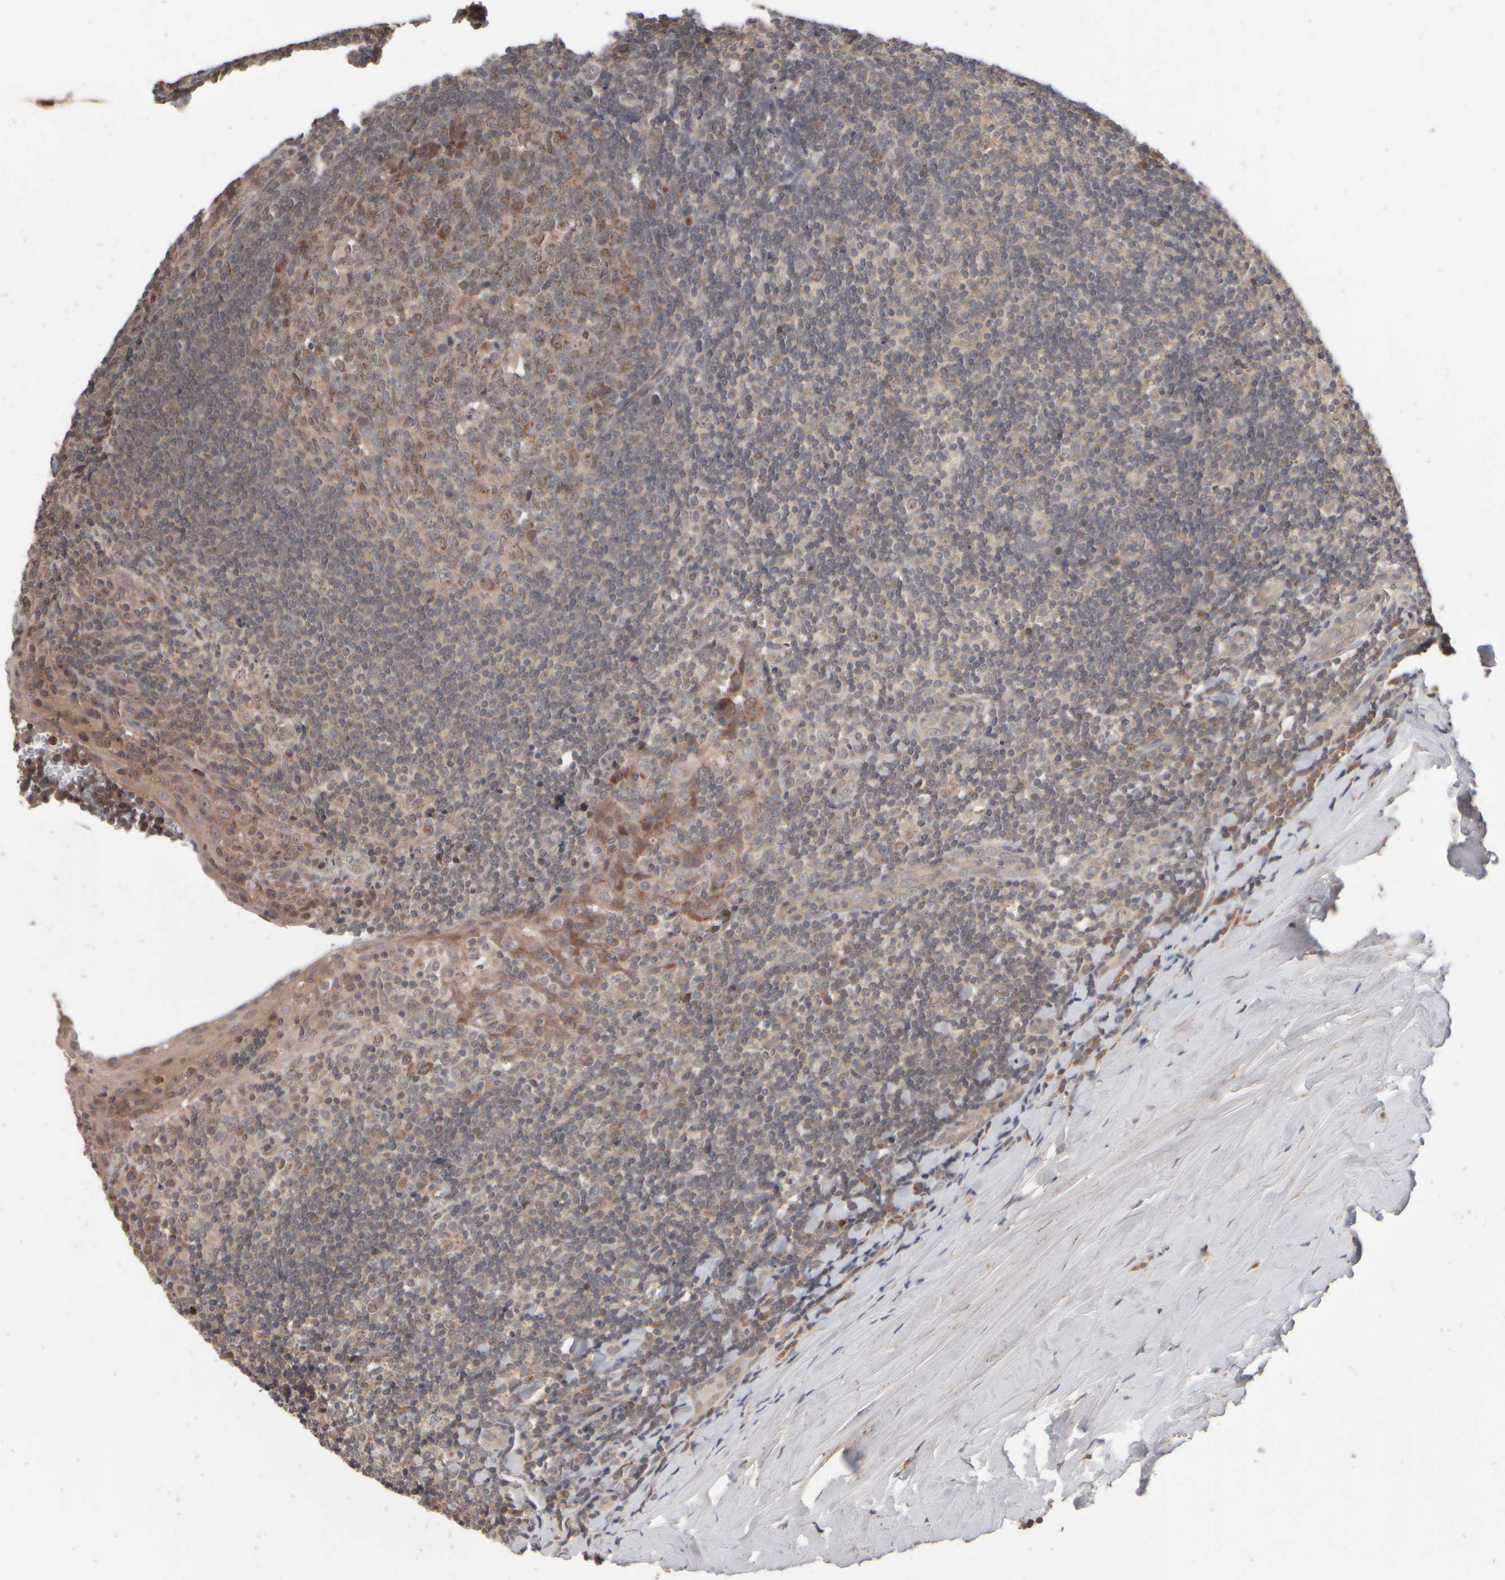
{"staining": {"intensity": "moderate", "quantity": ">75%", "location": "cytoplasmic/membranous,nuclear"}, "tissue": "tonsil", "cell_type": "Germinal center cells", "image_type": "normal", "snomed": [{"axis": "morphology", "description": "Normal tissue, NOS"}, {"axis": "topography", "description": "Tonsil"}], "caption": "Immunohistochemical staining of benign tonsil reveals >75% levels of moderate cytoplasmic/membranous,nuclear protein expression in approximately >75% of germinal center cells. The staining was performed using DAB, with brown indicating positive protein expression. Nuclei are stained blue with hematoxylin.", "gene": "ABHD11", "patient": {"sex": "male", "age": 37}}